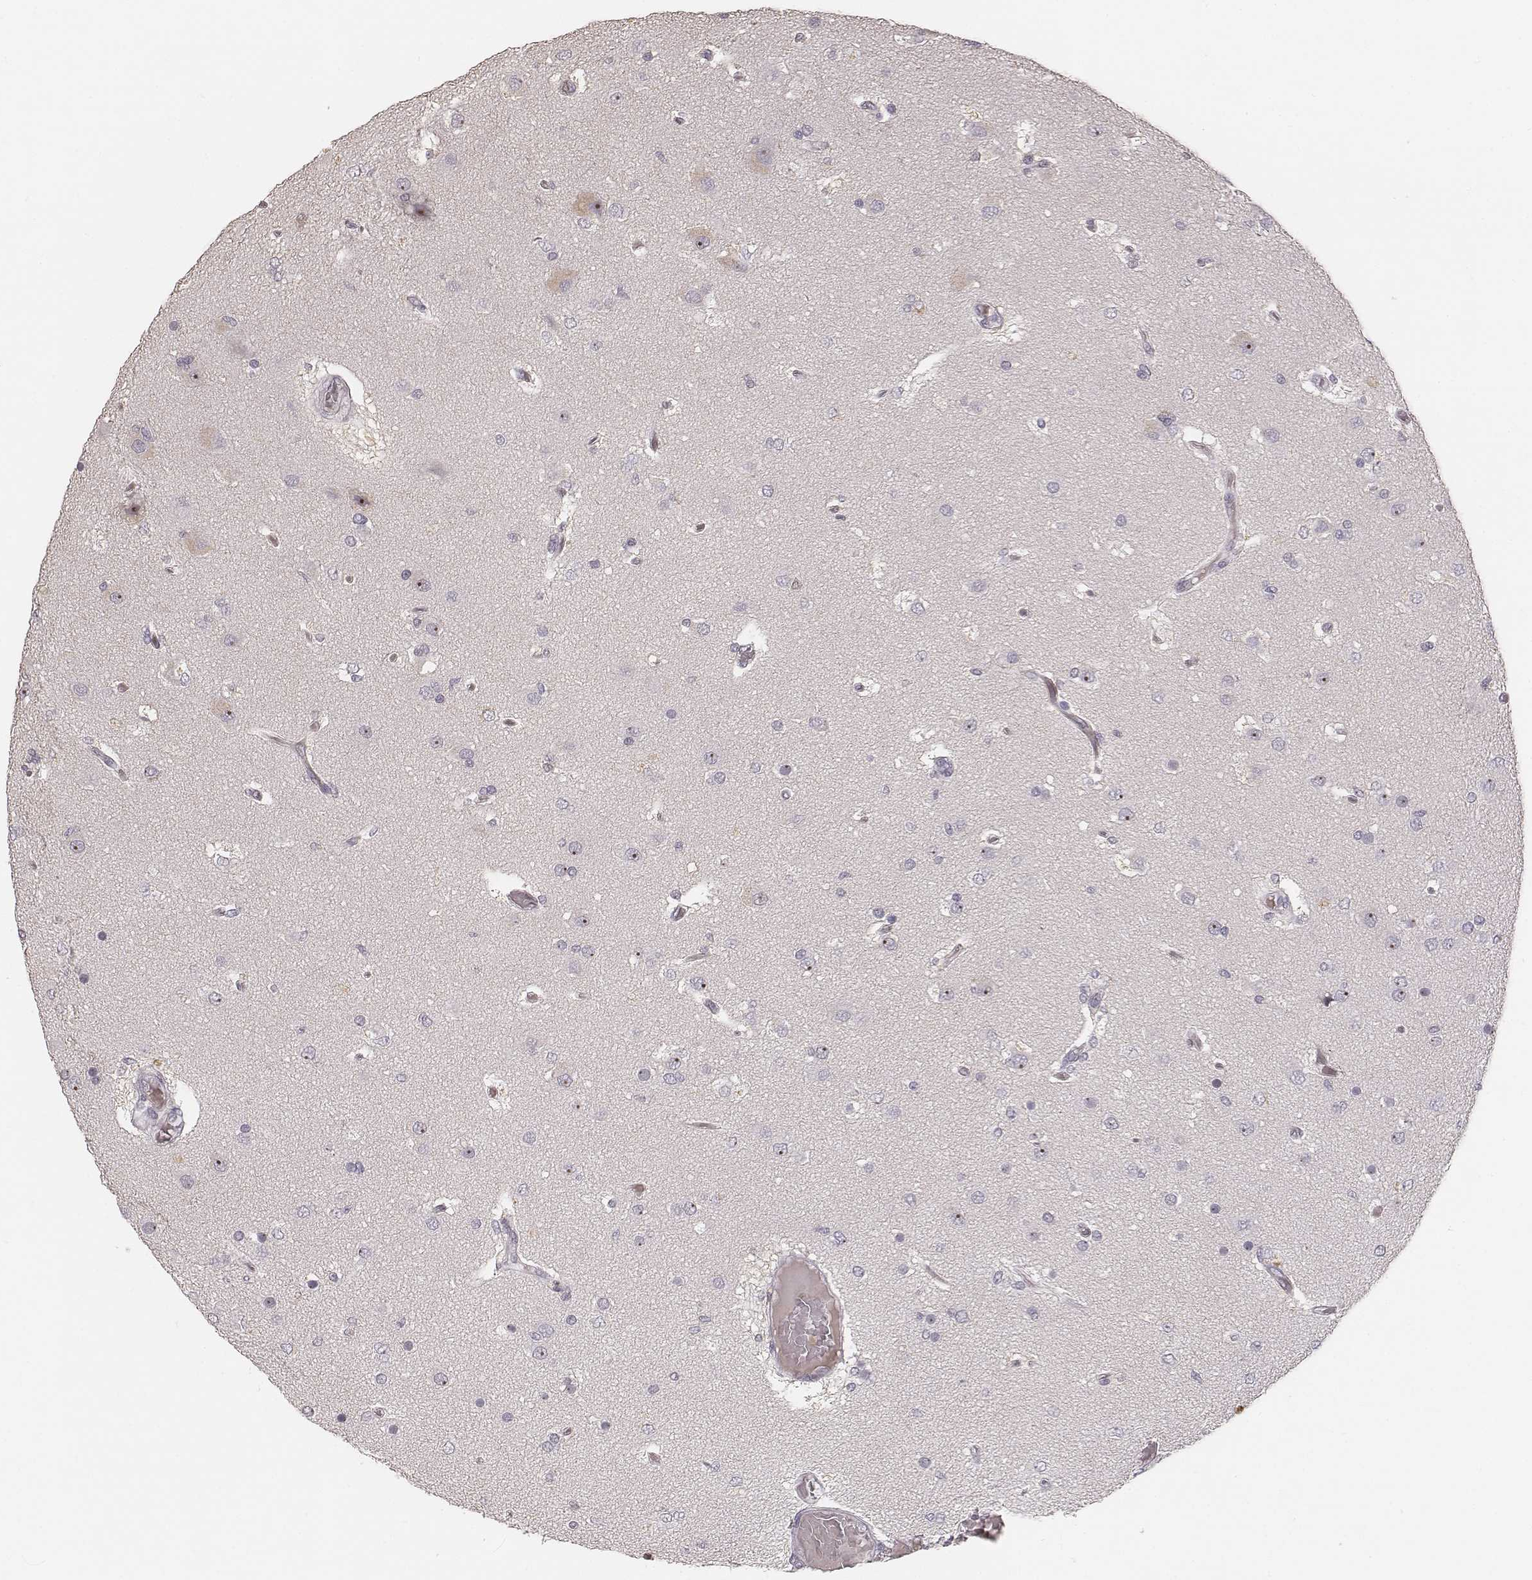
{"staining": {"intensity": "negative", "quantity": "none", "location": "none"}, "tissue": "glioma", "cell_type": "Tumor cells", "image_type": "cancer", "snomed": [{"axis": "morphology", "description": "Glioma, malignant, High grade"}, {"axis": "topography", "description": "Brain"}], "caption": "Immunohistochemistry image of malignant glioma (high-grade) stained for a protein (brown), which reveals no positivity in tumor cells.", "gene": "MADCAM1", "patient": {"sex": "female", "age": 63}}